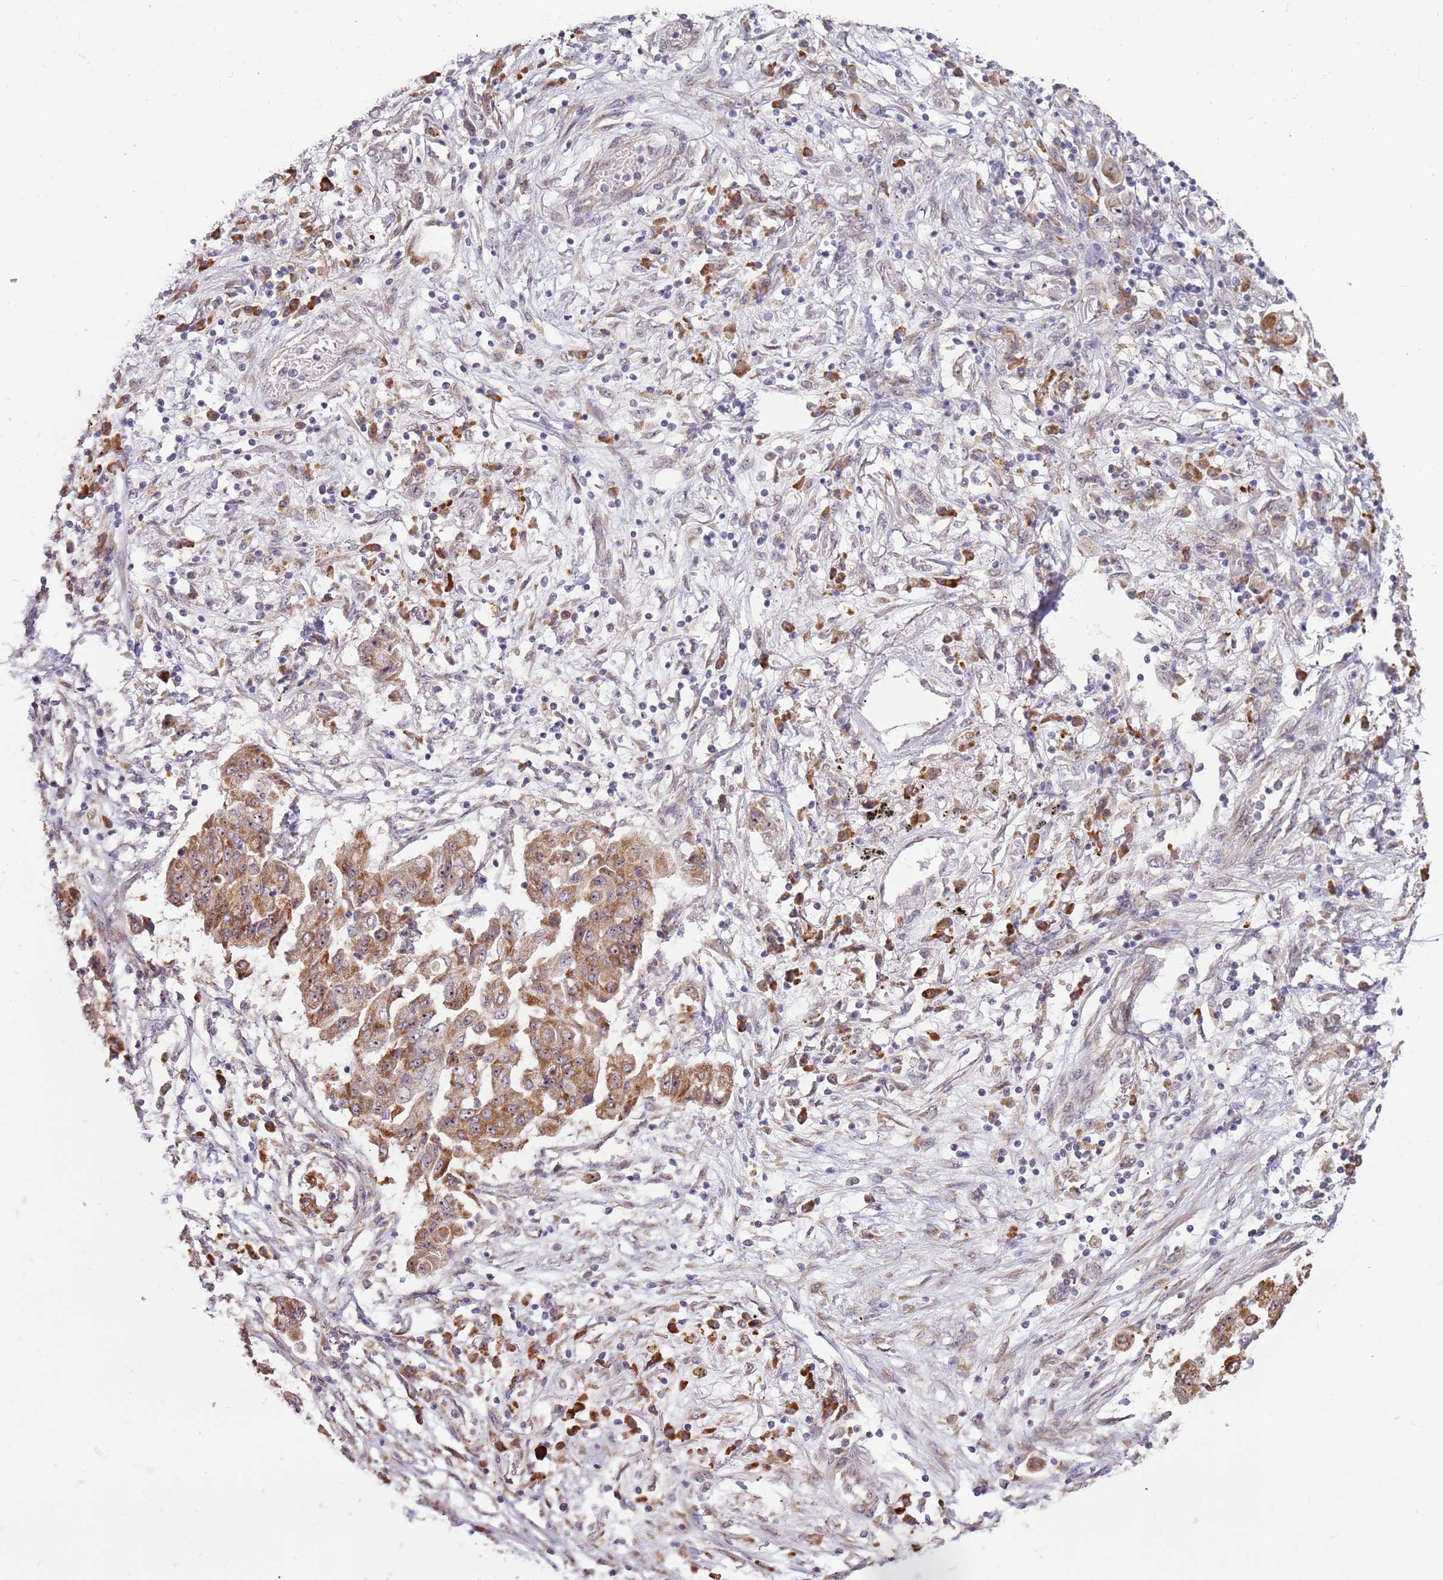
{"staining": {"intensity": "moderate", "quantity": ">75%", "location": "cytoplasmic/membranous,nuclear"}, "tissue": "lung cancer", "cell_type": "Tumor cells", "image_type": "cancer", "snomed": [{"axis": "morphology", "description": "Squamous cell carcinoma, NOS"}, {"axis": "topography", "description": "Lung"}], "caption": "Lung cancer stained for a protein reveals moderate cytoplasmic/membranous and nuclear positivity in tumor cells.", "gene": "UCMA", "patient": {"sex": "male", "age": 74}}